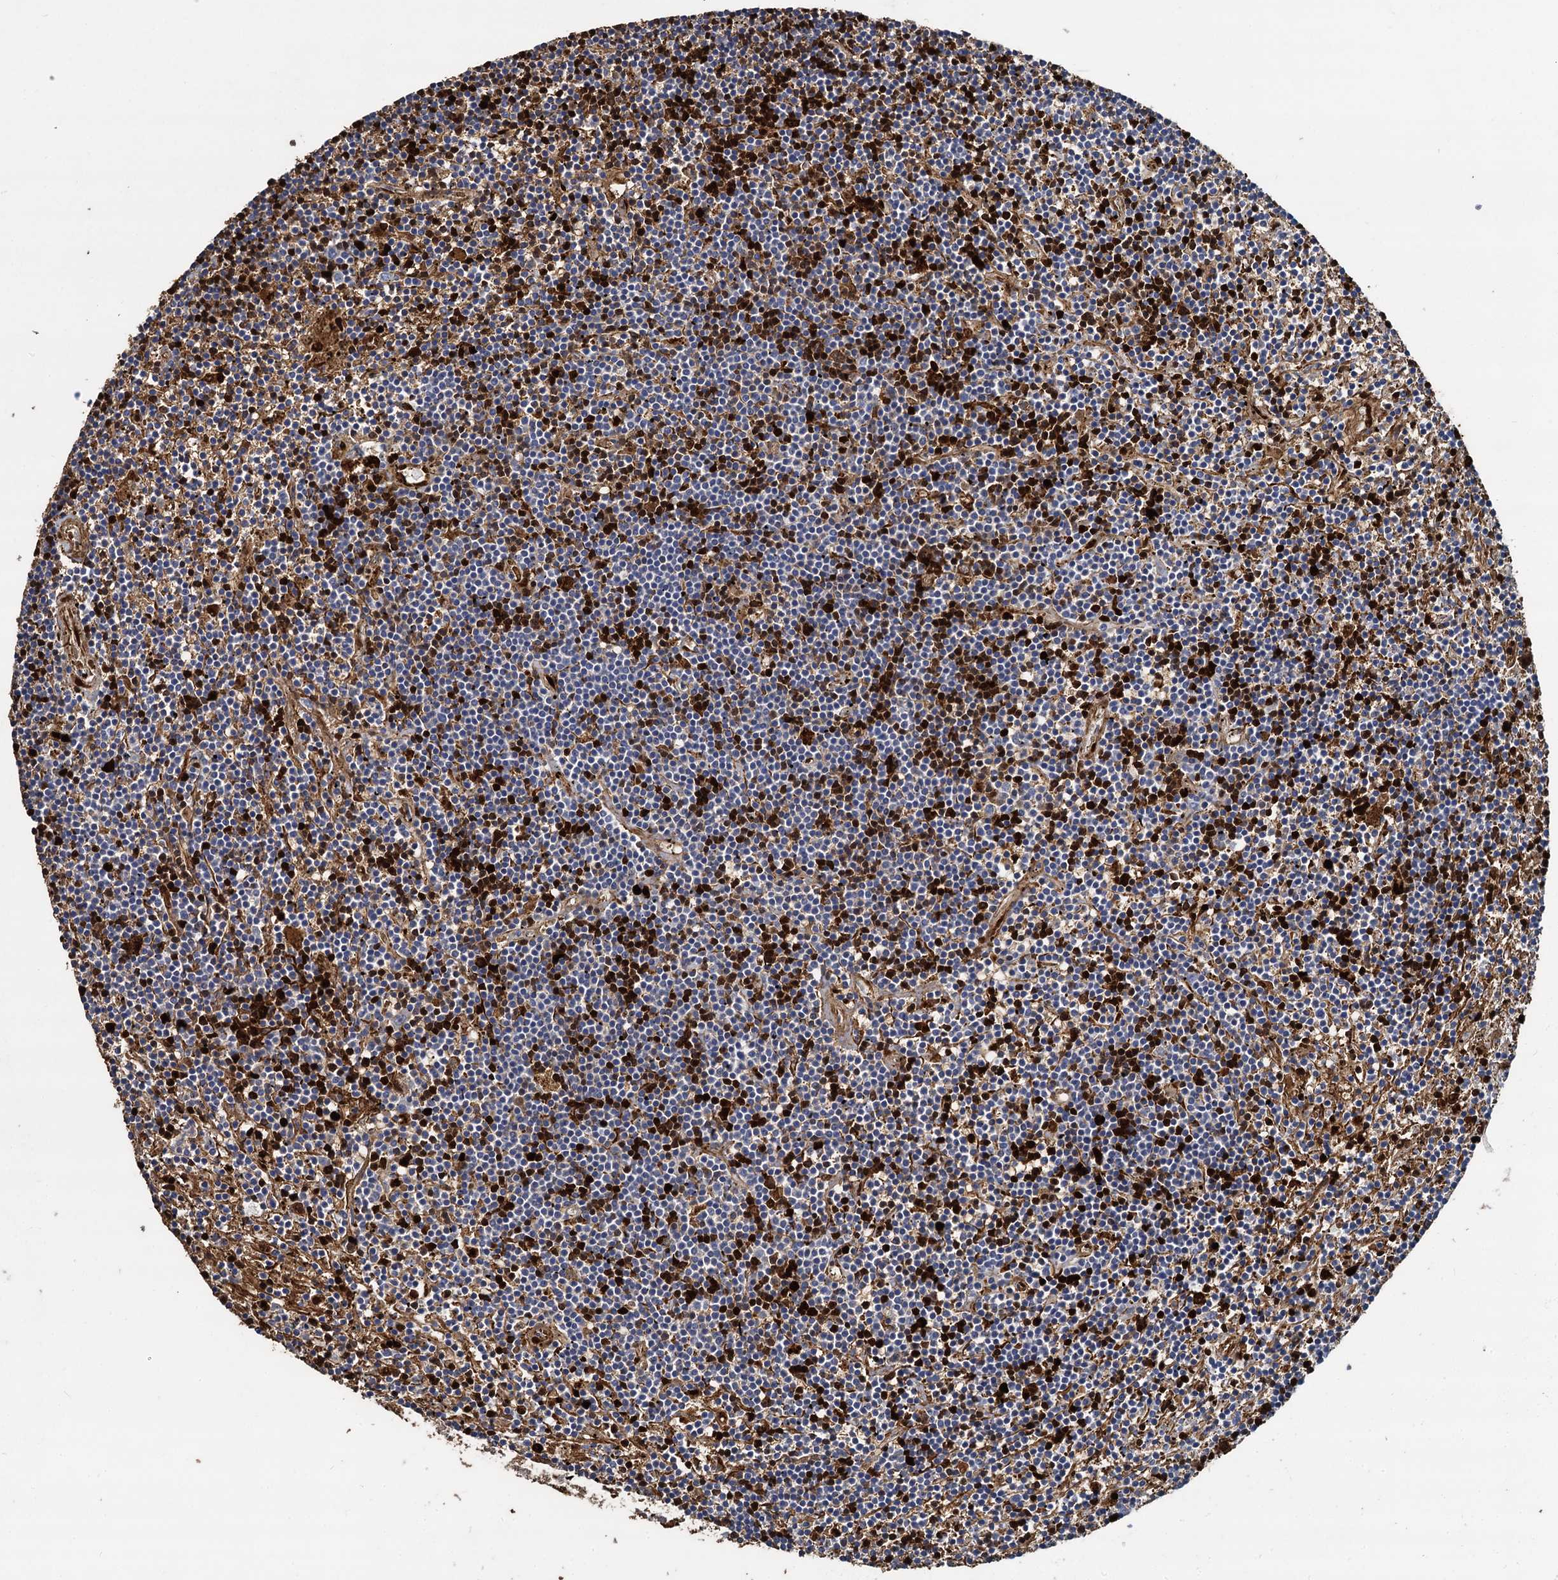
{"staining": {"intensity": "strong", "quantity": "<25%", "location": "cytoplasmic/membranous"}, "tissue": "lymphoma", "cell_type": "Tumor cells", "image_type": "cancer", "snomed": [{"axis": "morphology", "description": "Malignant lymphoma, non-Hodgkin's type, Low grade"}, {"axis": "topography", "description": "Spleen"}], "caption": "Lymphoma stained with a brown dye reveals strong cytoplasmic/membranous positive positivity in about <25% of tumor cells.", "gene": "TCTN2", "patient": {"sex": "male", "age": 76}}